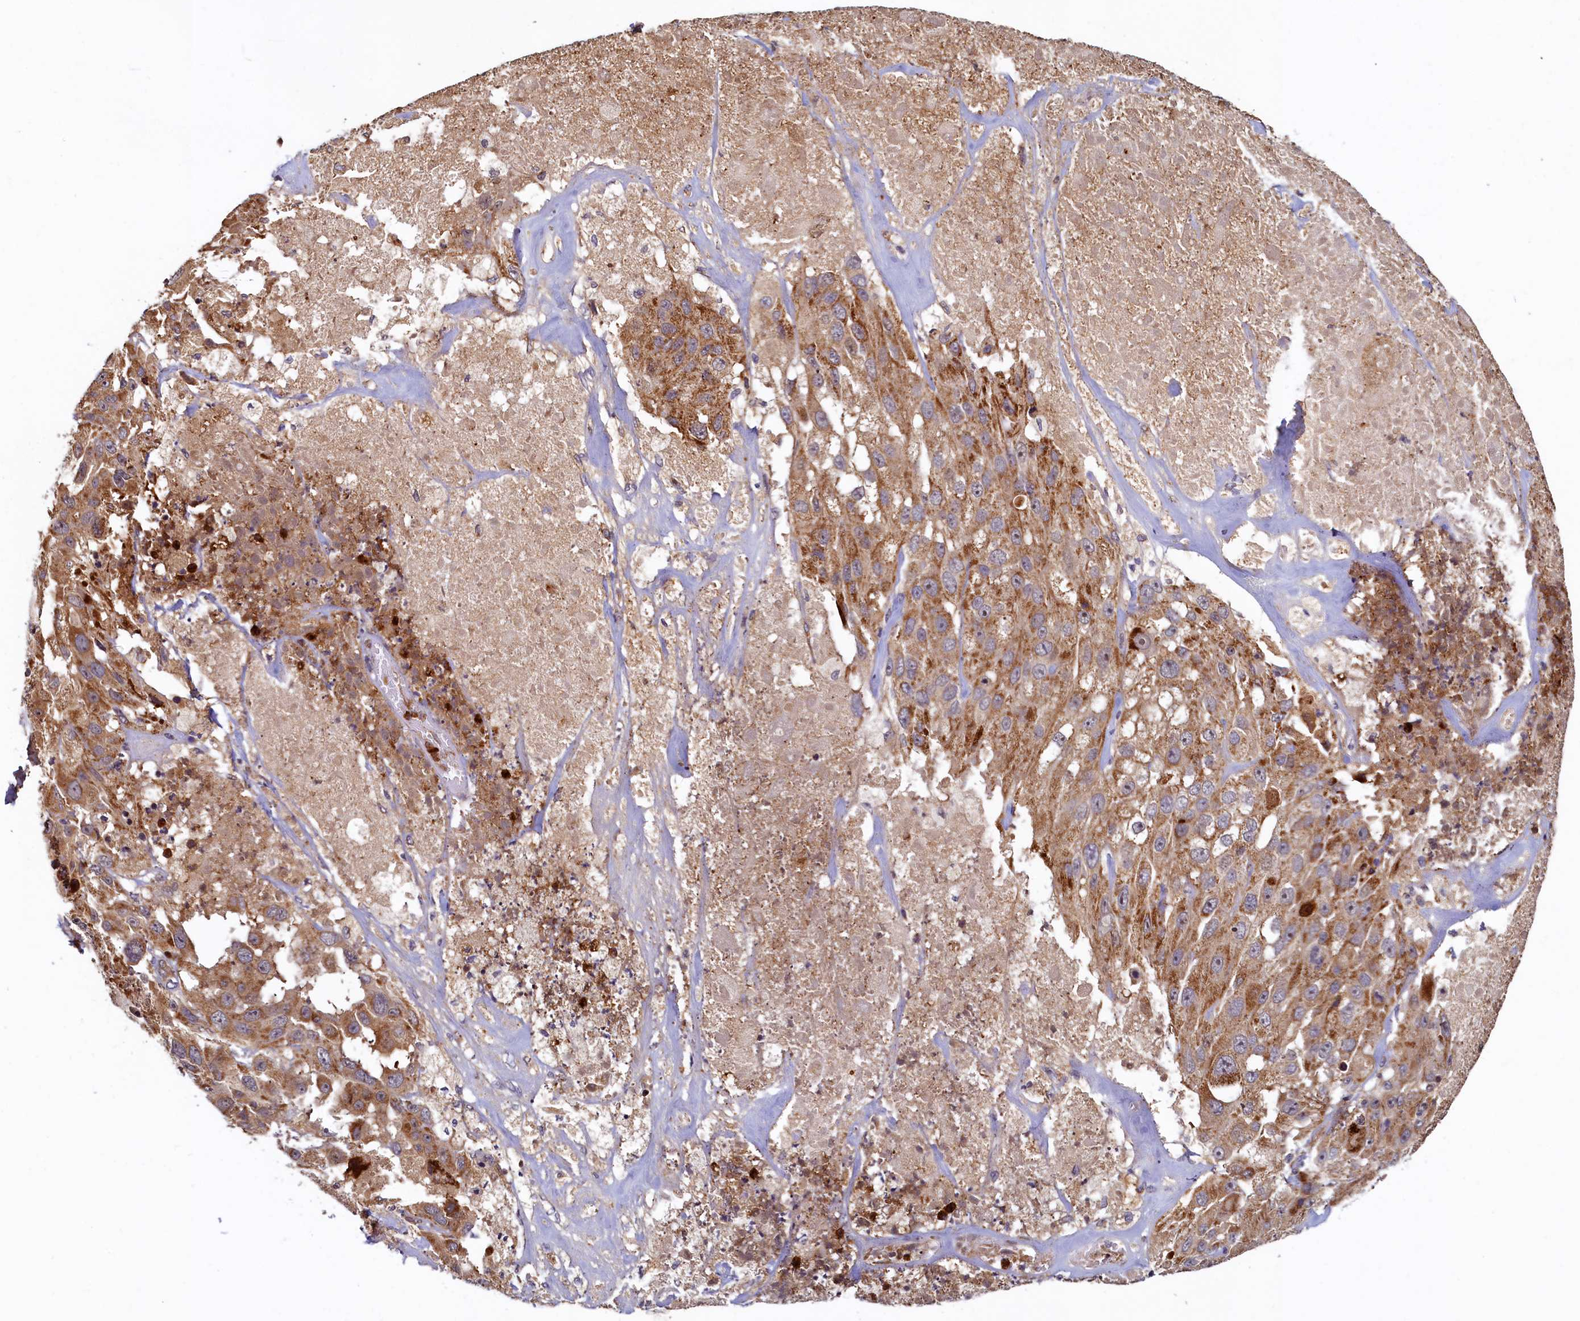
{"staining": {"intensity": "moderate", "quantity": ">75%", "location": "cytoplasmic/membranous"}, "tissue": "melanoma", "cell_type": "Tumor cells", "image_type": "cancer", "snomed": [{"axis": "morphology", "description": "Malignant melanoma, Metastatic site"}, {"axis": "topography", "description": "Lymph node"}], "caption": "The histopathology image demonstrates a brown stain indicating the presence of a protein in the cytoplasmic/membranous of tumor cells in melanoma.", "gene": "NCKAP5L", "patient": {"sex": "male", "age": 62}}